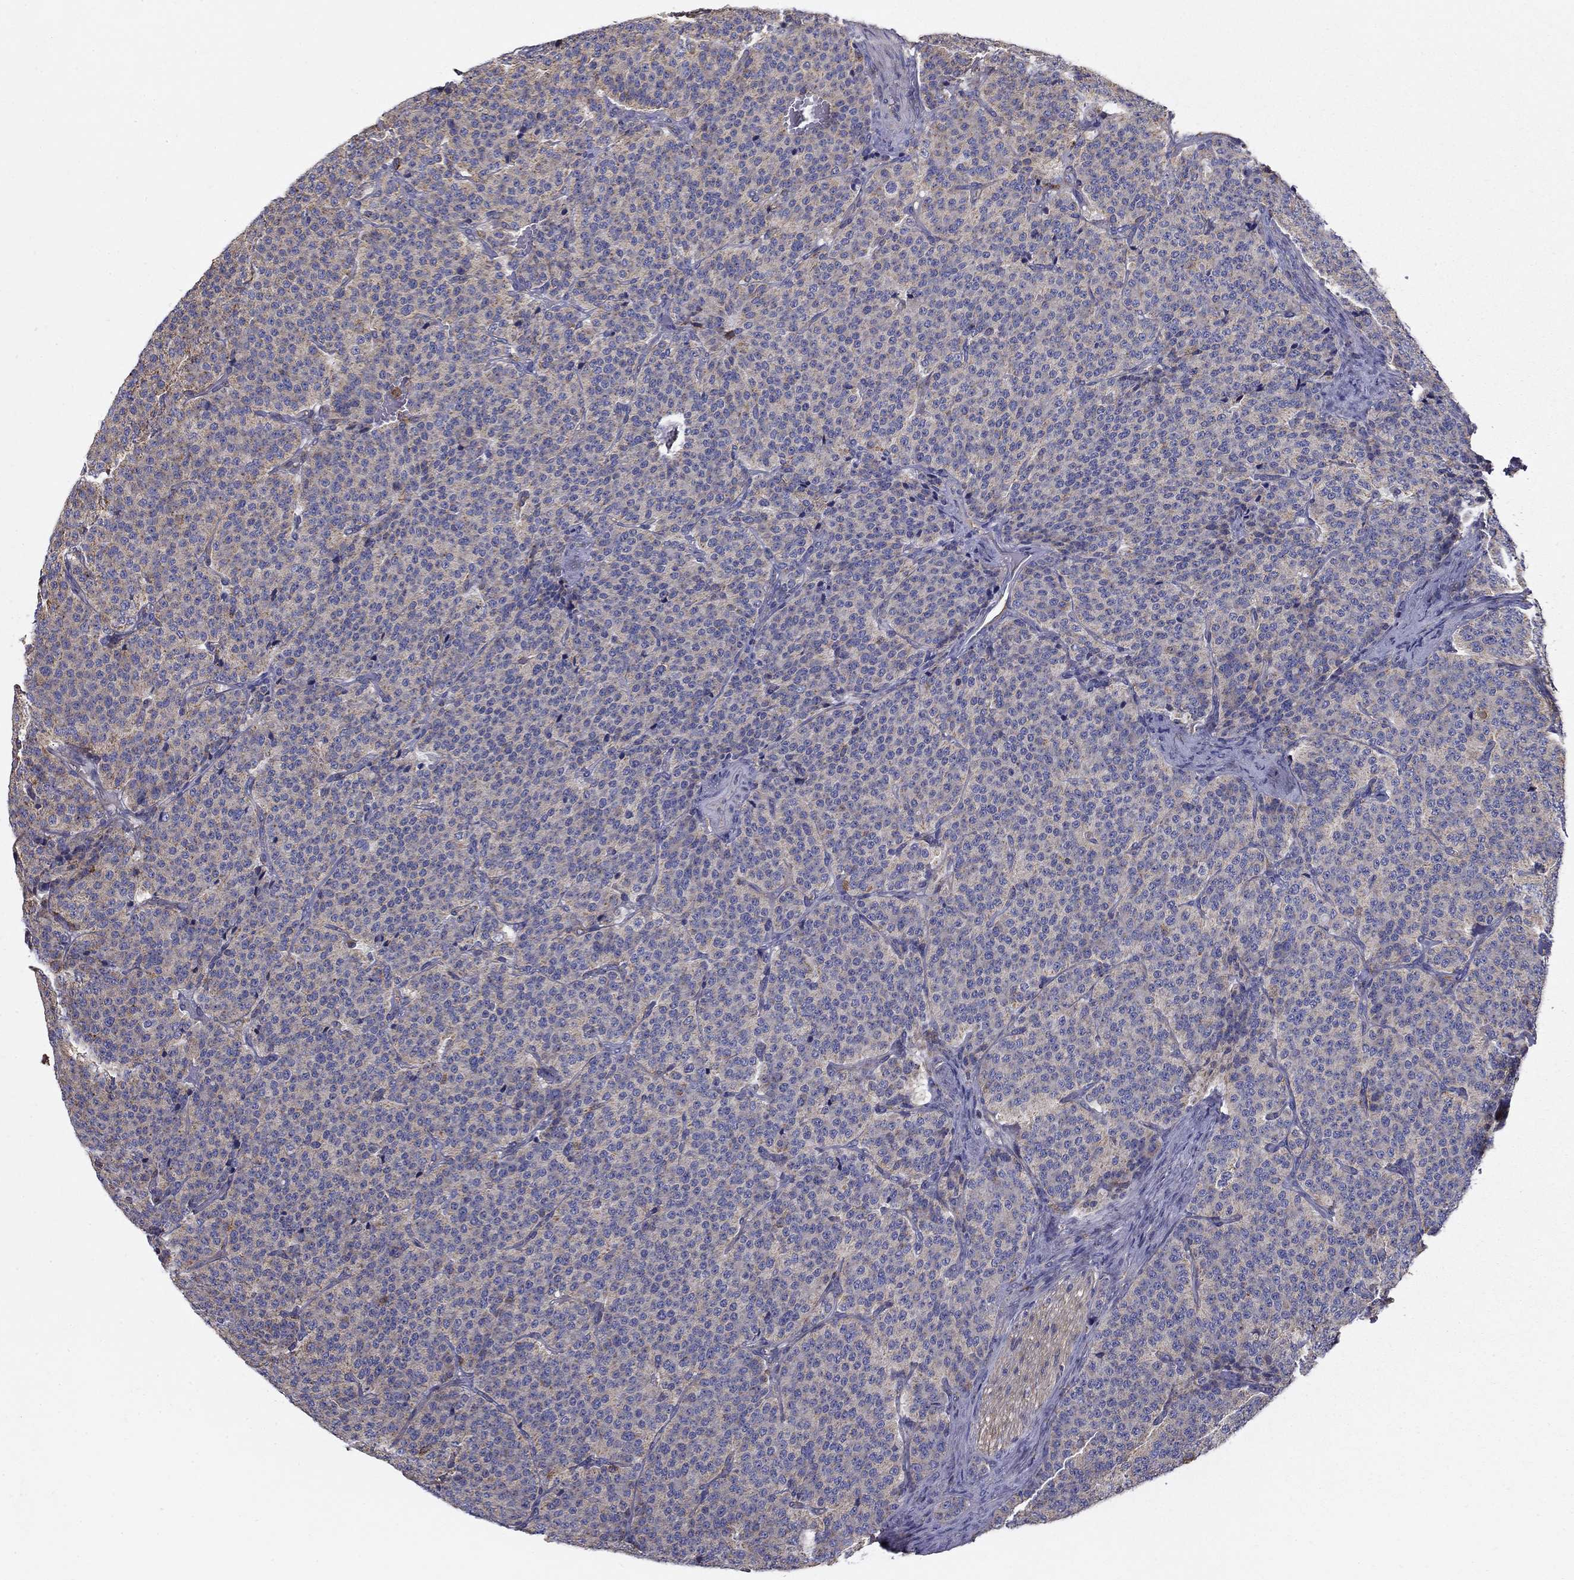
{"staining": {"intensity": "weak", "quantity": "25%-75%", "location": "cytoplasmic/membranous"}, "tissue": "carcinoid", "cell_type": "Tumor cells", "image_type": "cancer", "snomed": [{"axis": "morphology", "description": "Carcinoid, malignant, NOS"}, {"axis": "topography", "description": "Small intestine"}], "caption": "Weak cytoplasmic/membranous protein expression is present in about 25%-75% of tumor cells in malignant carcinoid.", "gene": "NME5", "patient": {"sex": "female", "age": 58}}